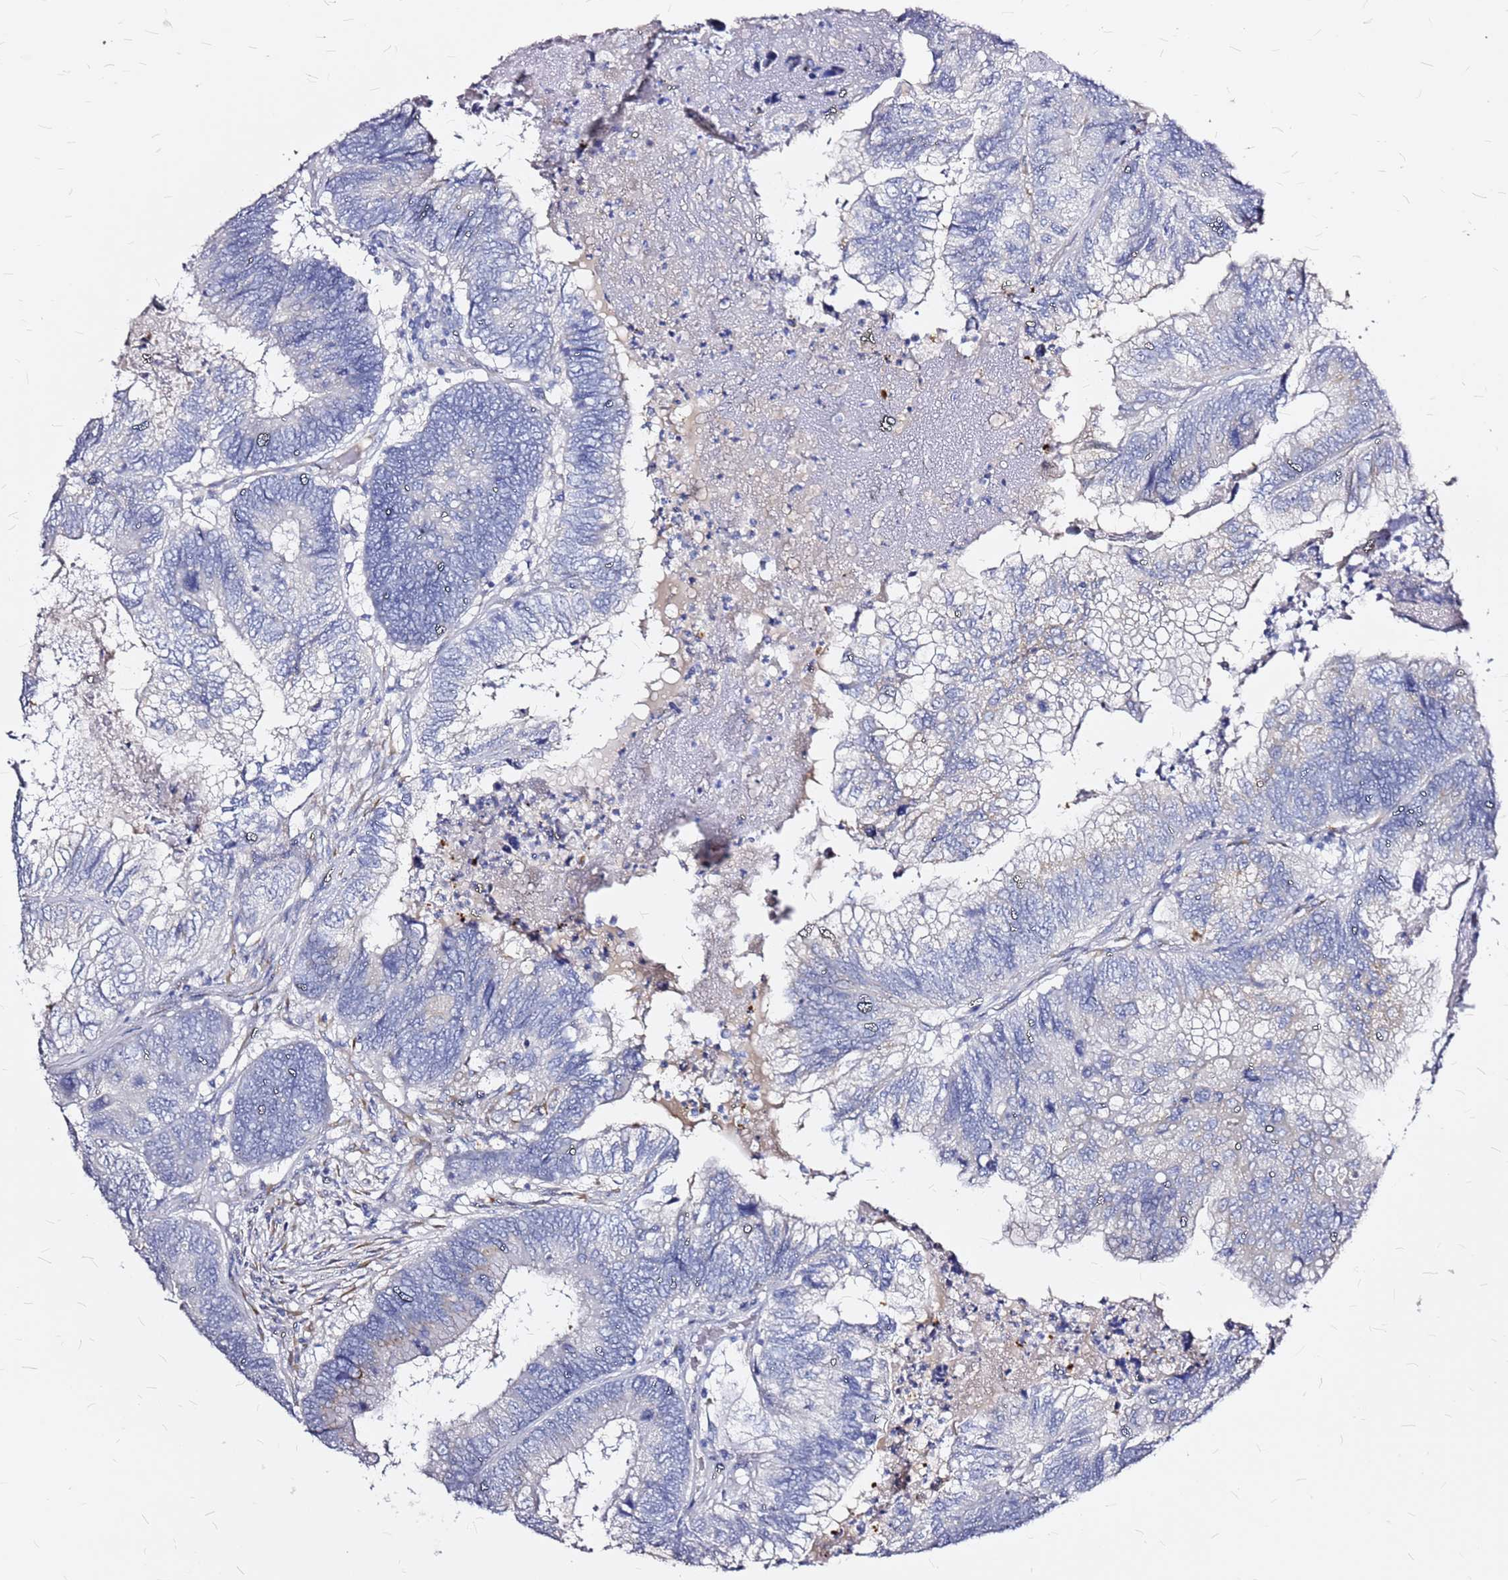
{"staining": {"intensity": "negative", "quantity": "none", "location": "none"}, "tissue": "colorectal cancer", "cell_type": "Tumor cells", "image_type": "cancer", "snomed": [{"axis": "morphology", "description": "Adenocarcinoma, NOS"}, {"axis": "topography", "description": "Colon"}], "caption": "An image of human colorectal cancer is negative for staining in tumor cells.", "gene": "CASD1", "patient": {"sex": "female", "age": 67}}